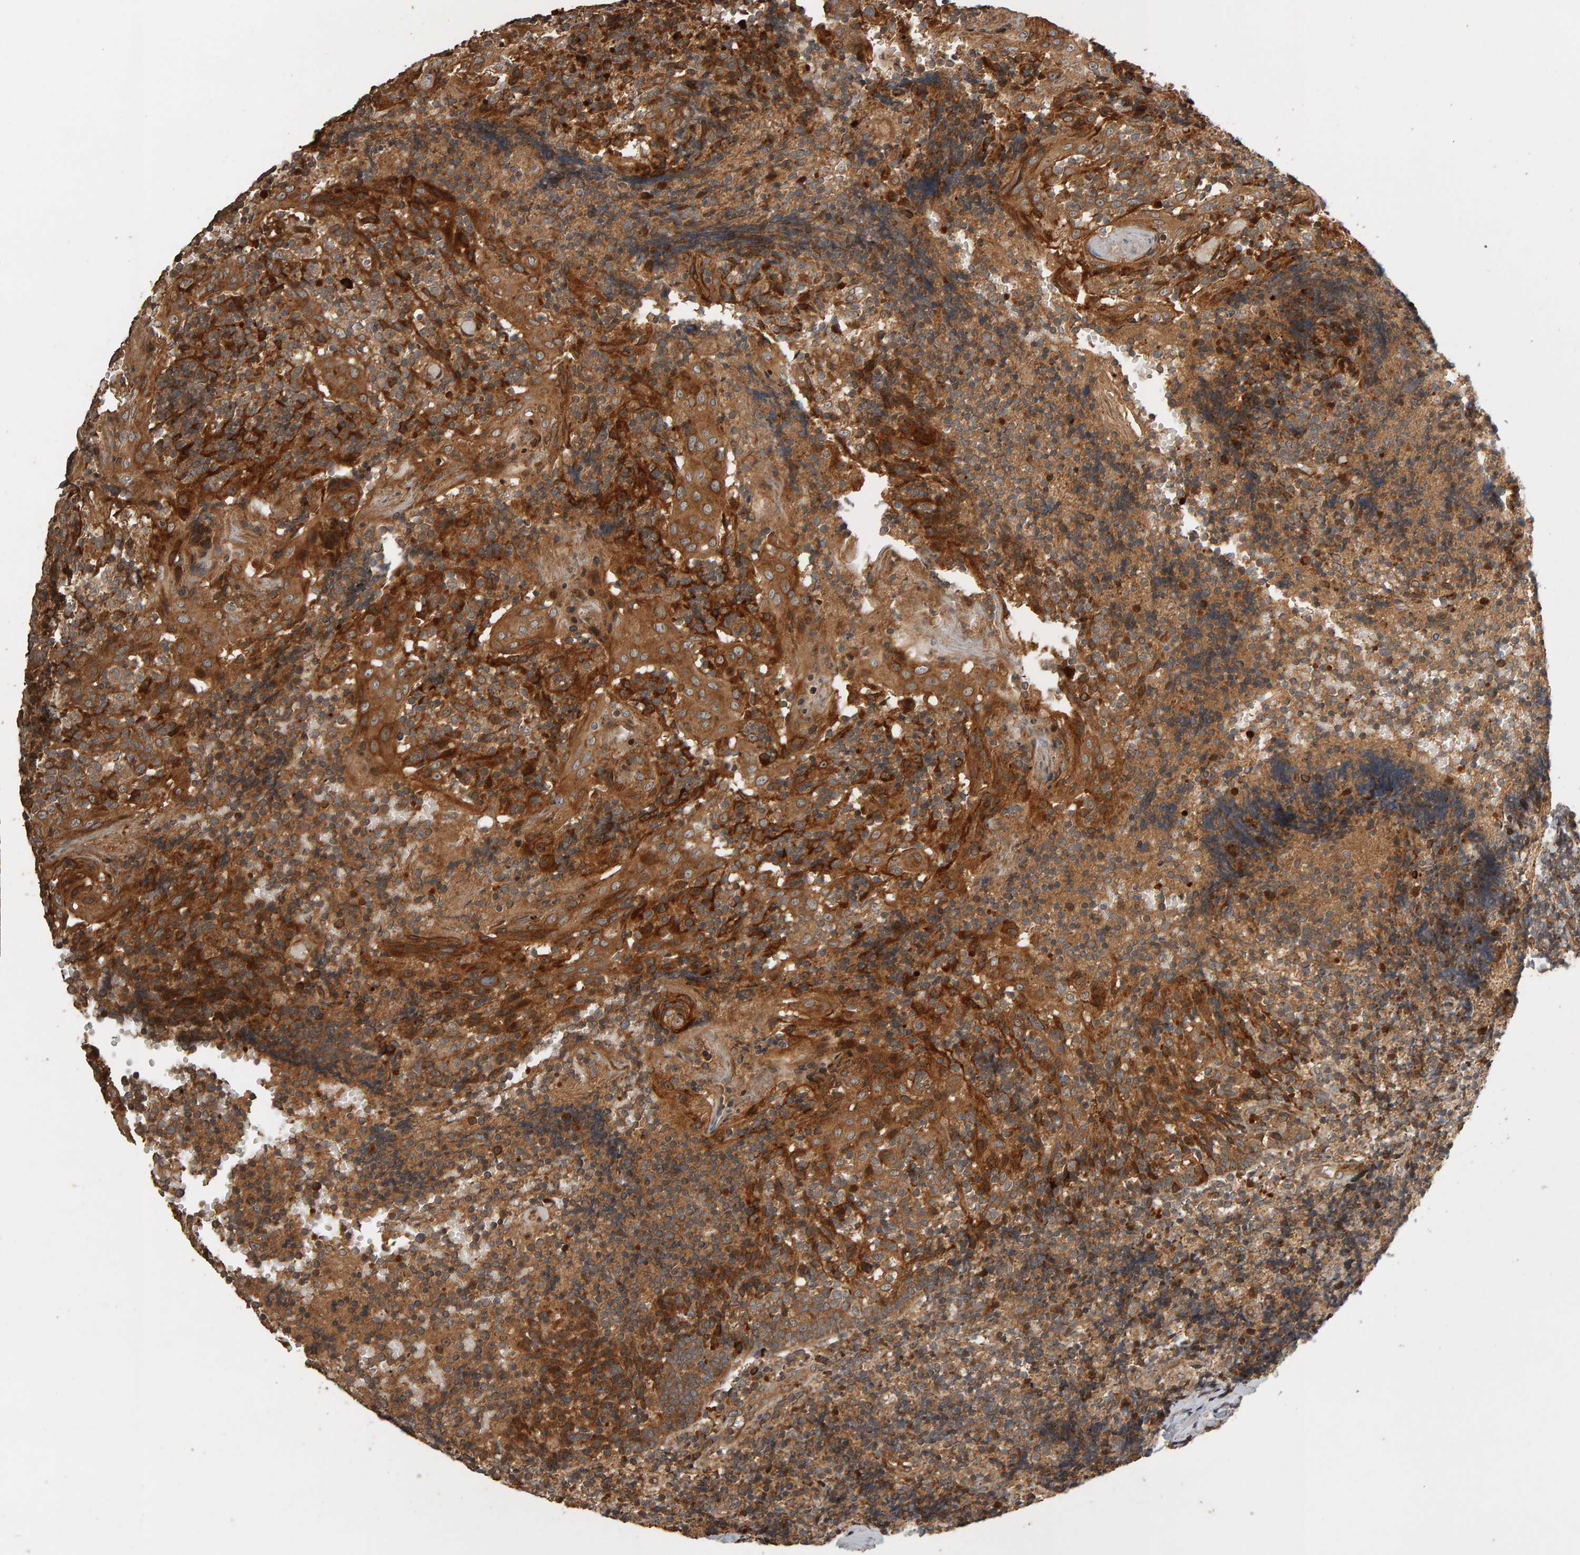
{"staining": {"intensity": "moderate", "quantity": ">75%", "location": "cytoplasmic/membranous"}, "tissue": "tonsil", "cell_type": "Germinal center cells", "image_type": "normal", "snomed": [{"axis": "morphology", "description": "Normal tissue, NOS"}, {"axis": "topography", "description": "Tonsil"}], "caption": "Immunohistochemistry micrograph of unremarkable tonsil stained for a protein (brown), which exhibits medium levels of moderate cytoplasmic/membranous staining in approximately >75% of germinal center cells.", "gene": "ZFAND1", "patient": {"sex": "female", "age": 19}}